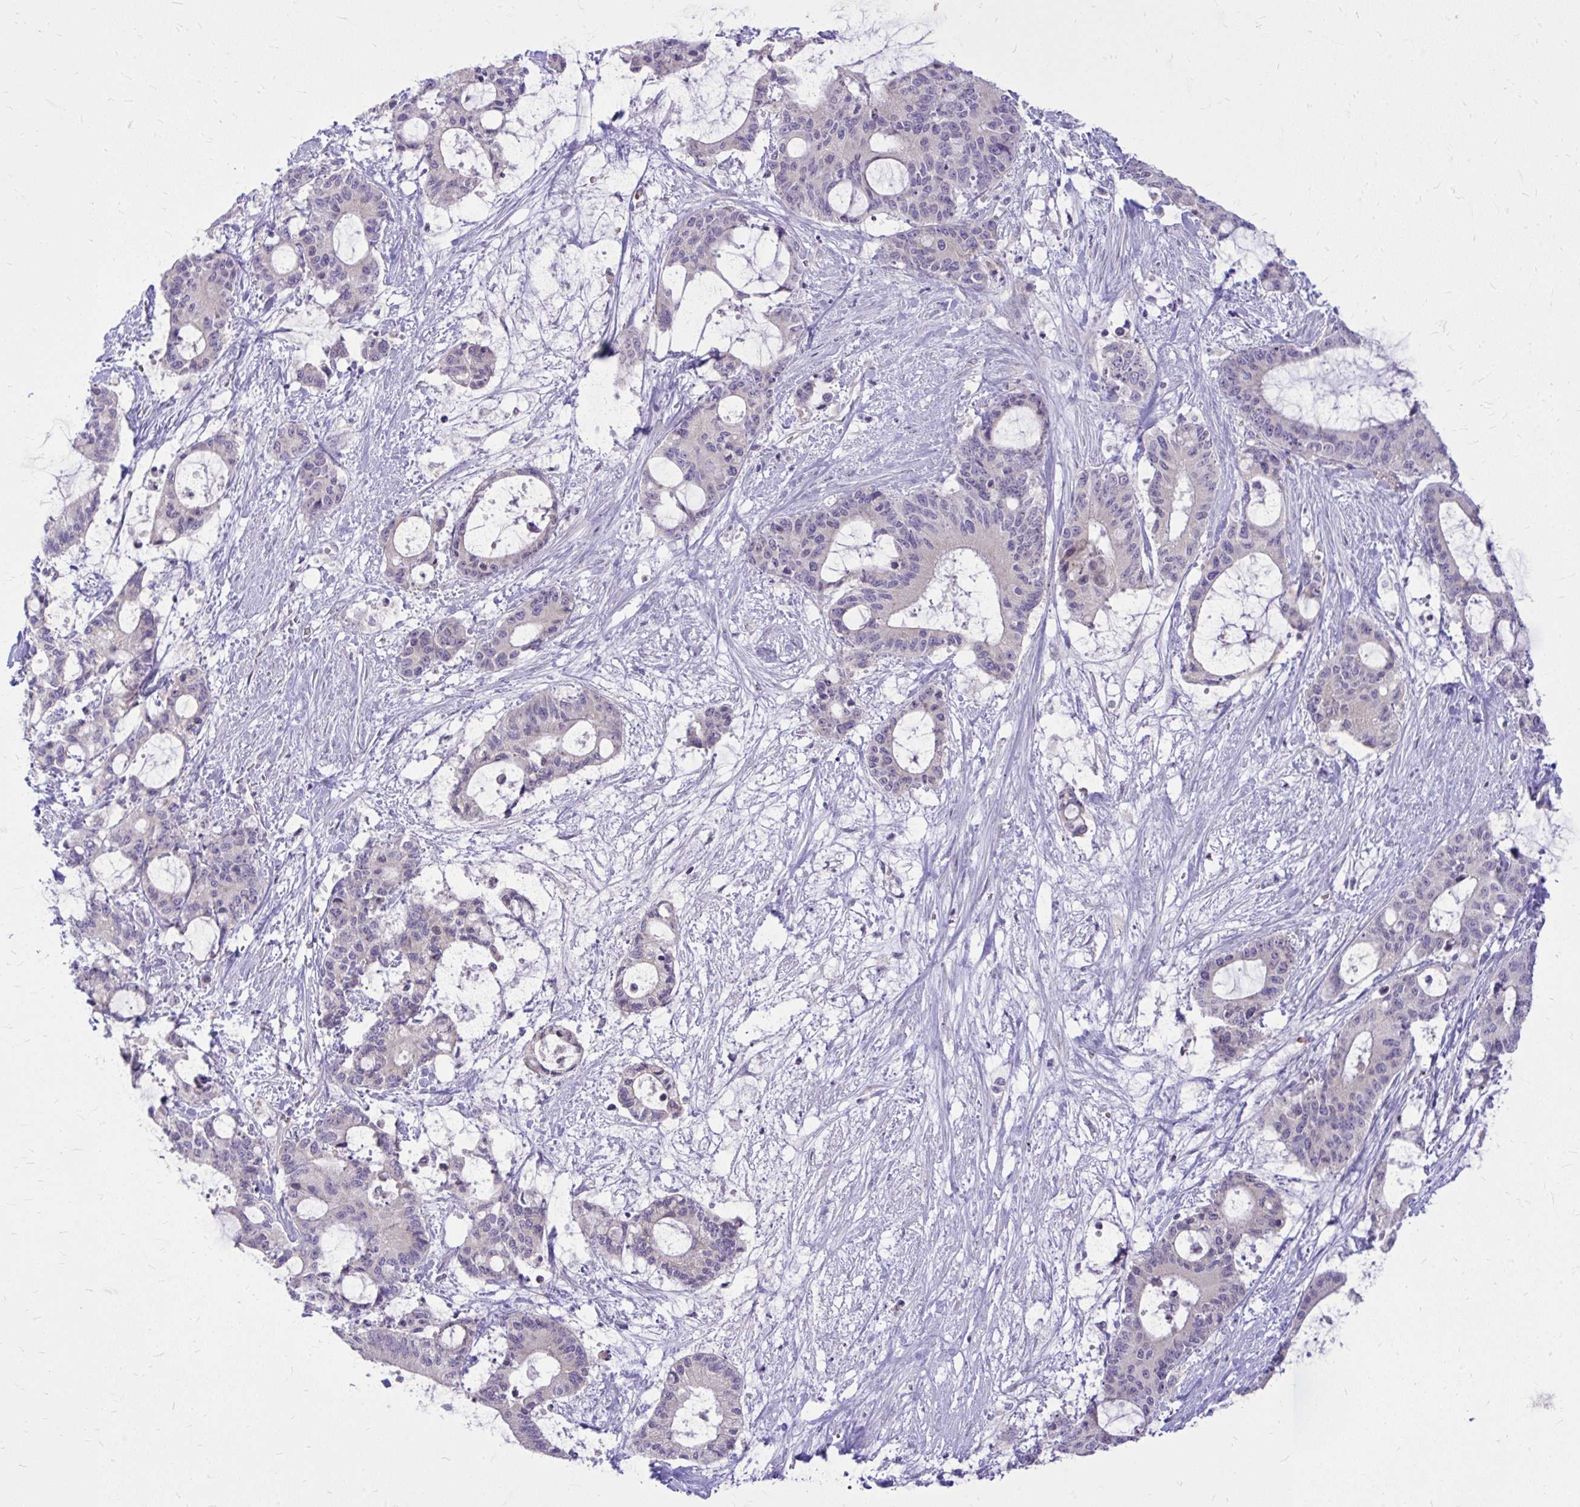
{"staining": {"intensity": "negative", "quantity": "none", "location": "none"}, "tissue": "liver cancer", "cell_type": "Tumor cells", "image_type": "cancer", "snomed": [{"axis": "morphology", "description": "Normal tissue, NOS"}, {"axis": "morphology", "description": "Cholangiocarcinoma"}, {"axis": "topography", "description": "Liver"}, {"axis": "topography", "description": "Peripheral nerve tissue"}], "caption": "Protein analysis of liver cancer shows no significant staining in tumor cells.", "gene": "DPY19L1", "patient": {"sex": "female", "age": 73}}